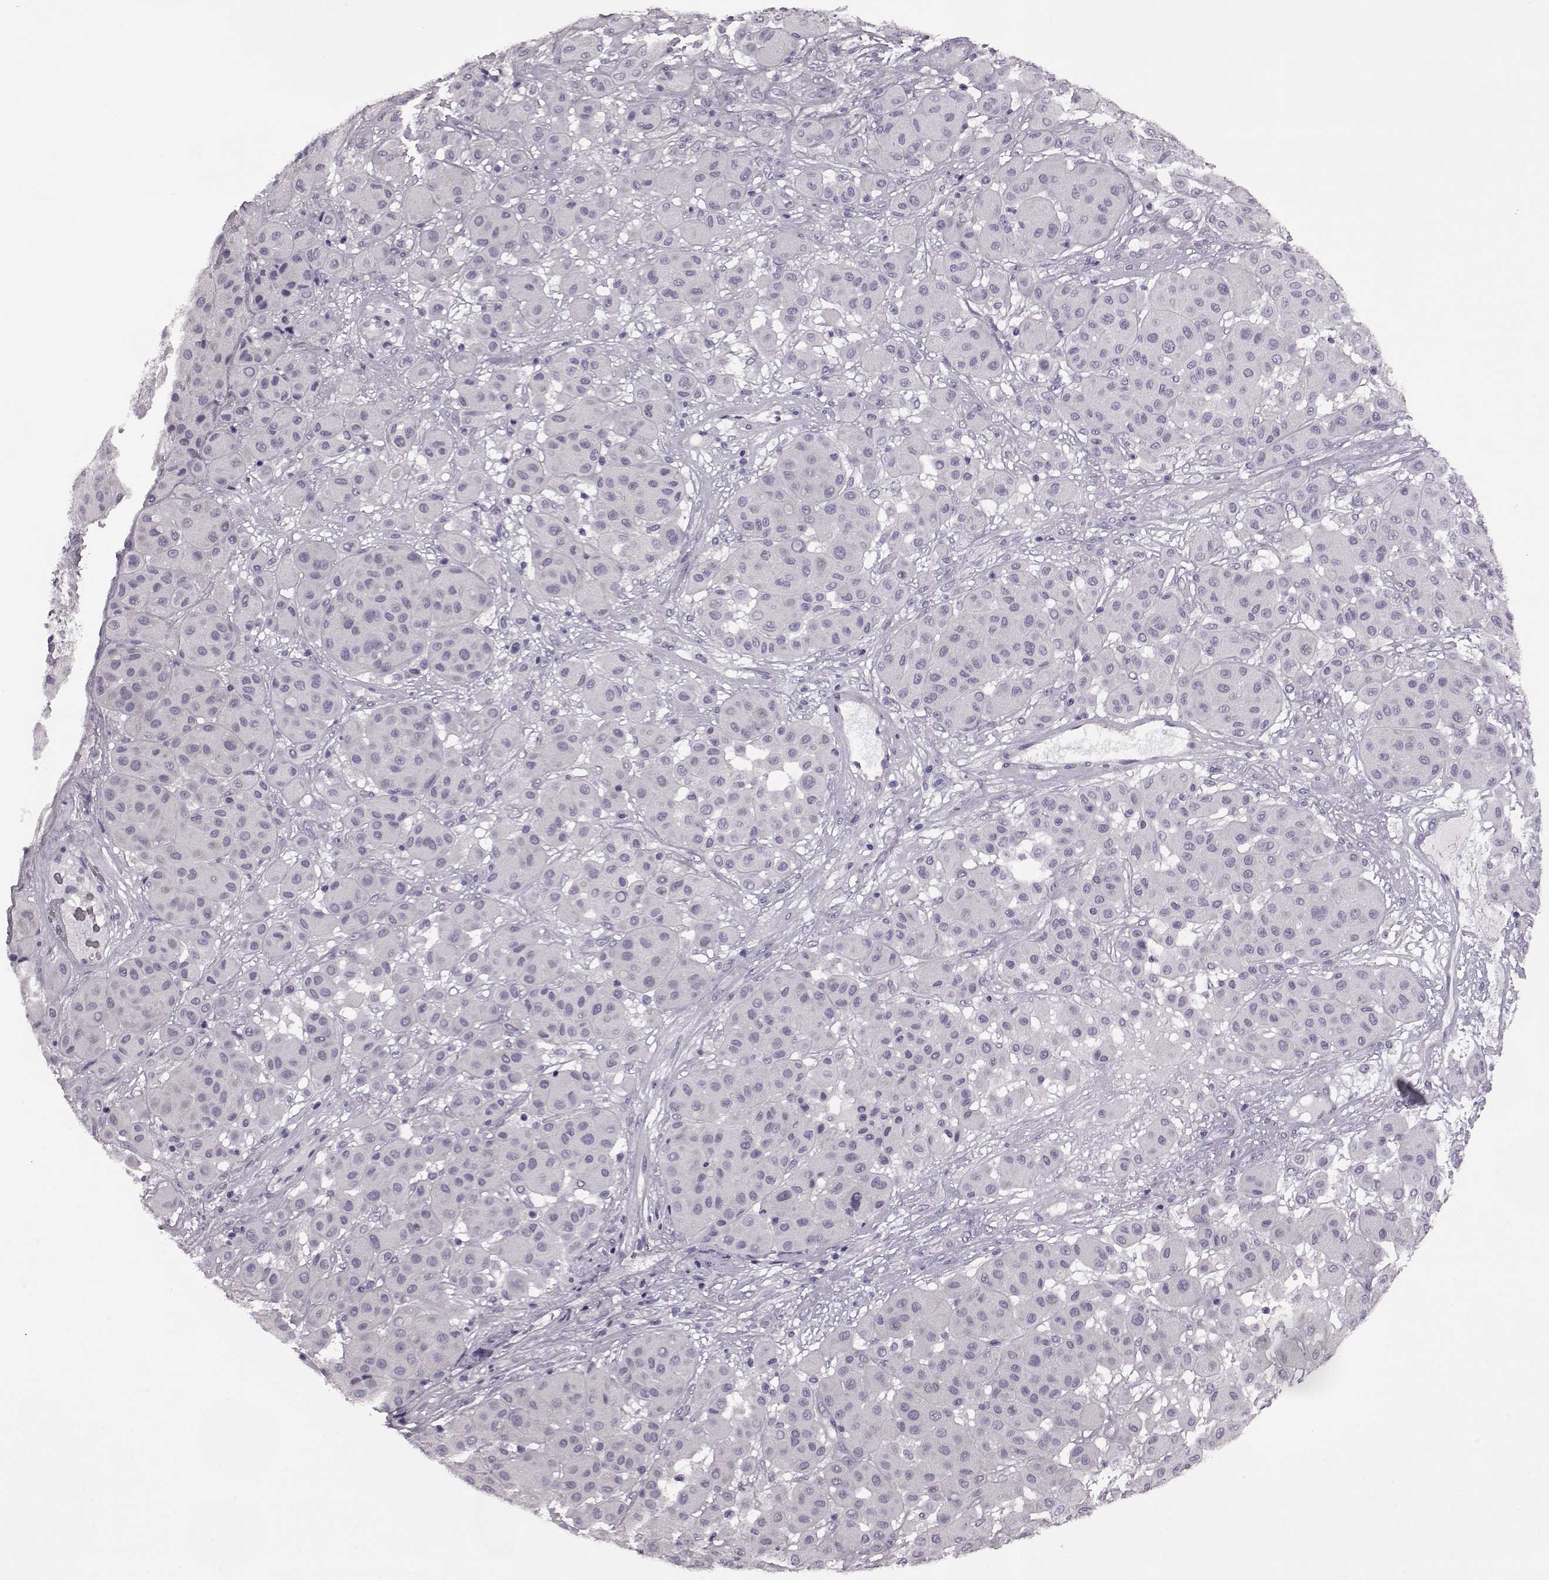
{"staining": {"intensity": "negative", "quantity": "none", "location": "none"}, "tissue": "melanoma", "cell_type": "Tumor cells", "image_type": "cancer", "snomed": [{"axis": "morphology", "description": "Malignant melanoma, Metastatic site"}, {"axis": "topography", "description": "Smooth muscle"}], "caption": "Tumor cells show no significant positivity in malignant melanoma (metastatic site).", "gene": "ODAD4", "patient": {"sex": "male", "age": 41}}